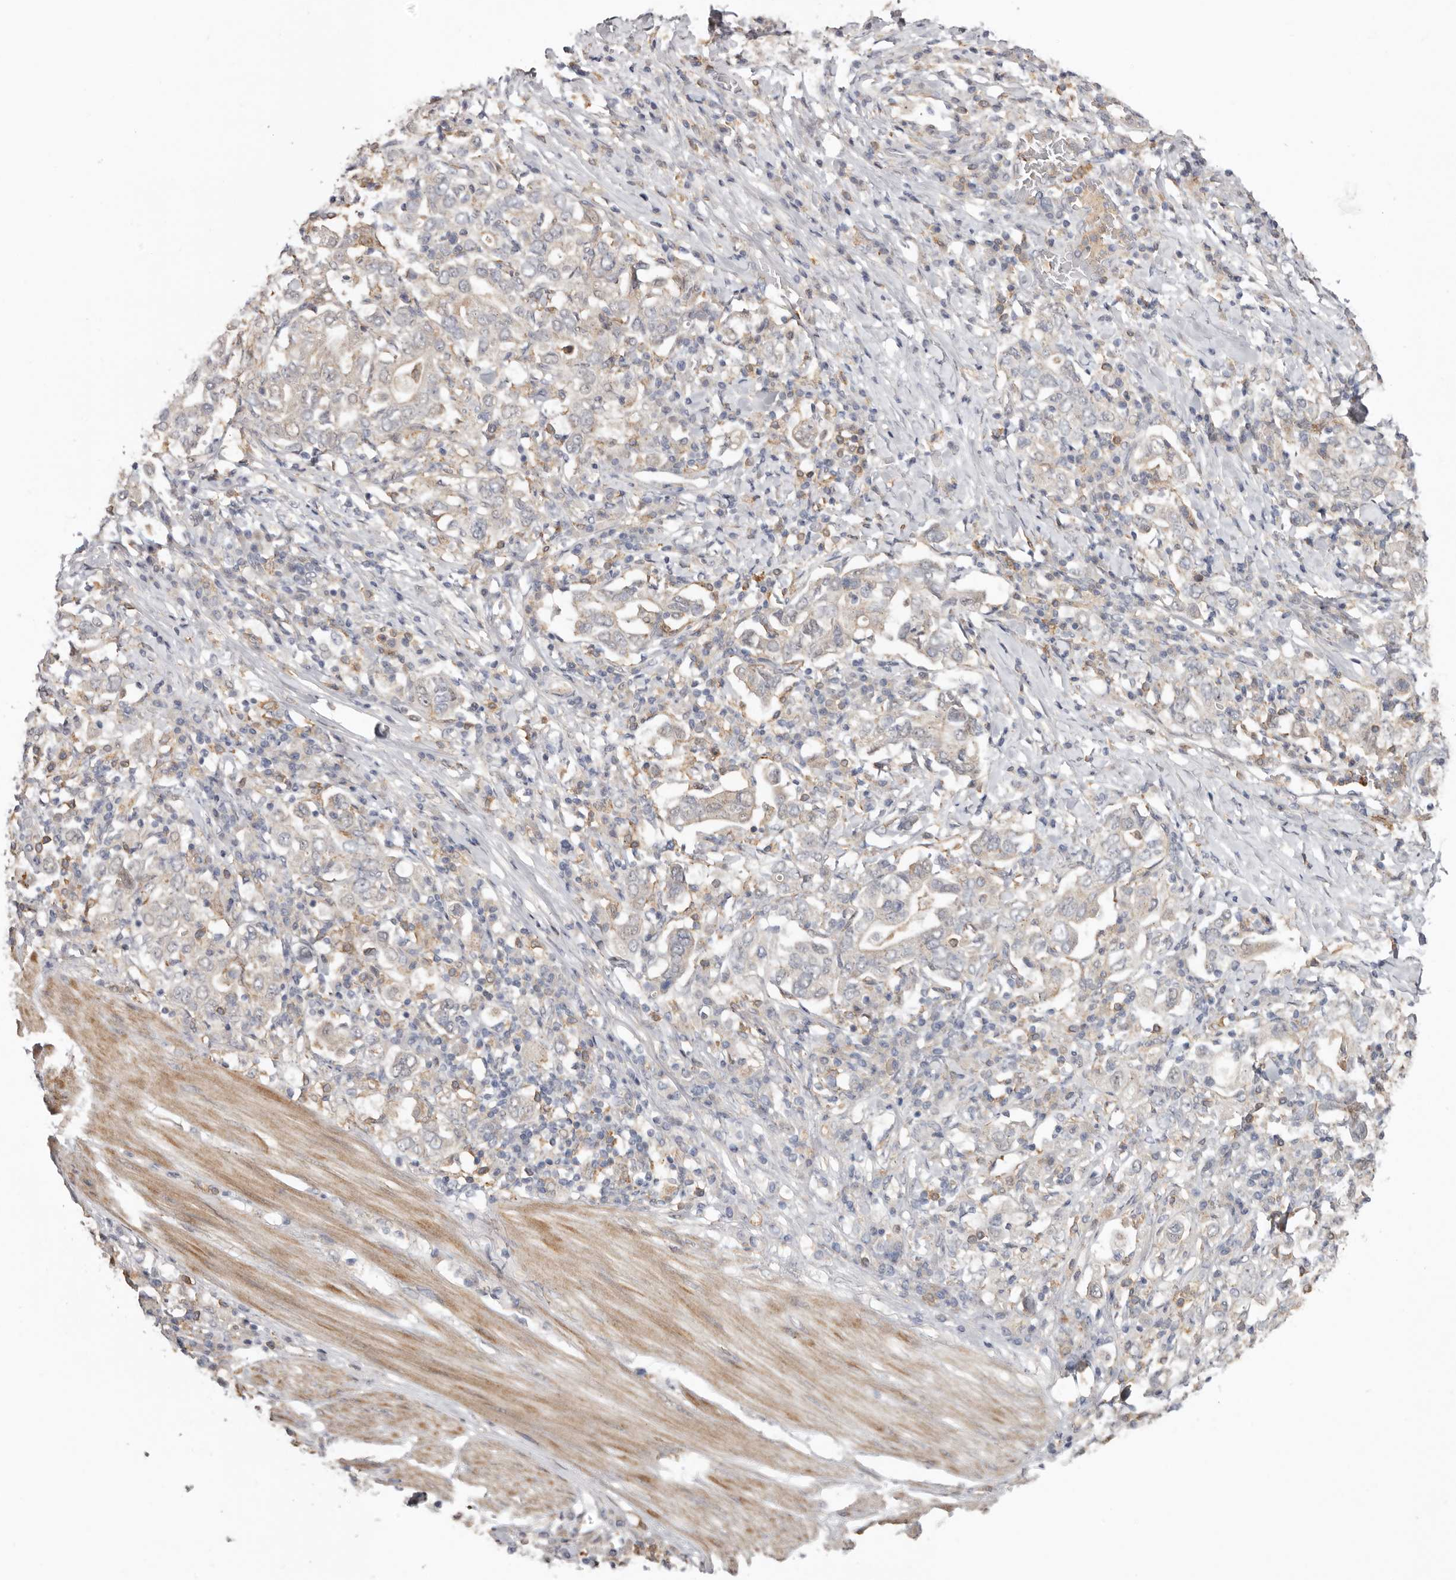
{"staining": {"intensity": "weak", "quantity": "25%-75%", "location": "cytoplasmic/membranous"}, "tissue": "stomach cancer", "cell_type": "Tumor cells", "image_type": "cancer", "snomed": [{"axis": "morphology", "description": "Adenocarcinoma, NOS"}, {"axis": "topography", "description": "Stomach, upper"}], "caption": "A low amount of weak cytoplasmic/membranous staining is appreciated in about 25%-75% of tumor cells in stomach cancer (adenocarcinoma) tissue.", "gene": "MSRB2", "patient": {"sex": "male", "age": 62}}